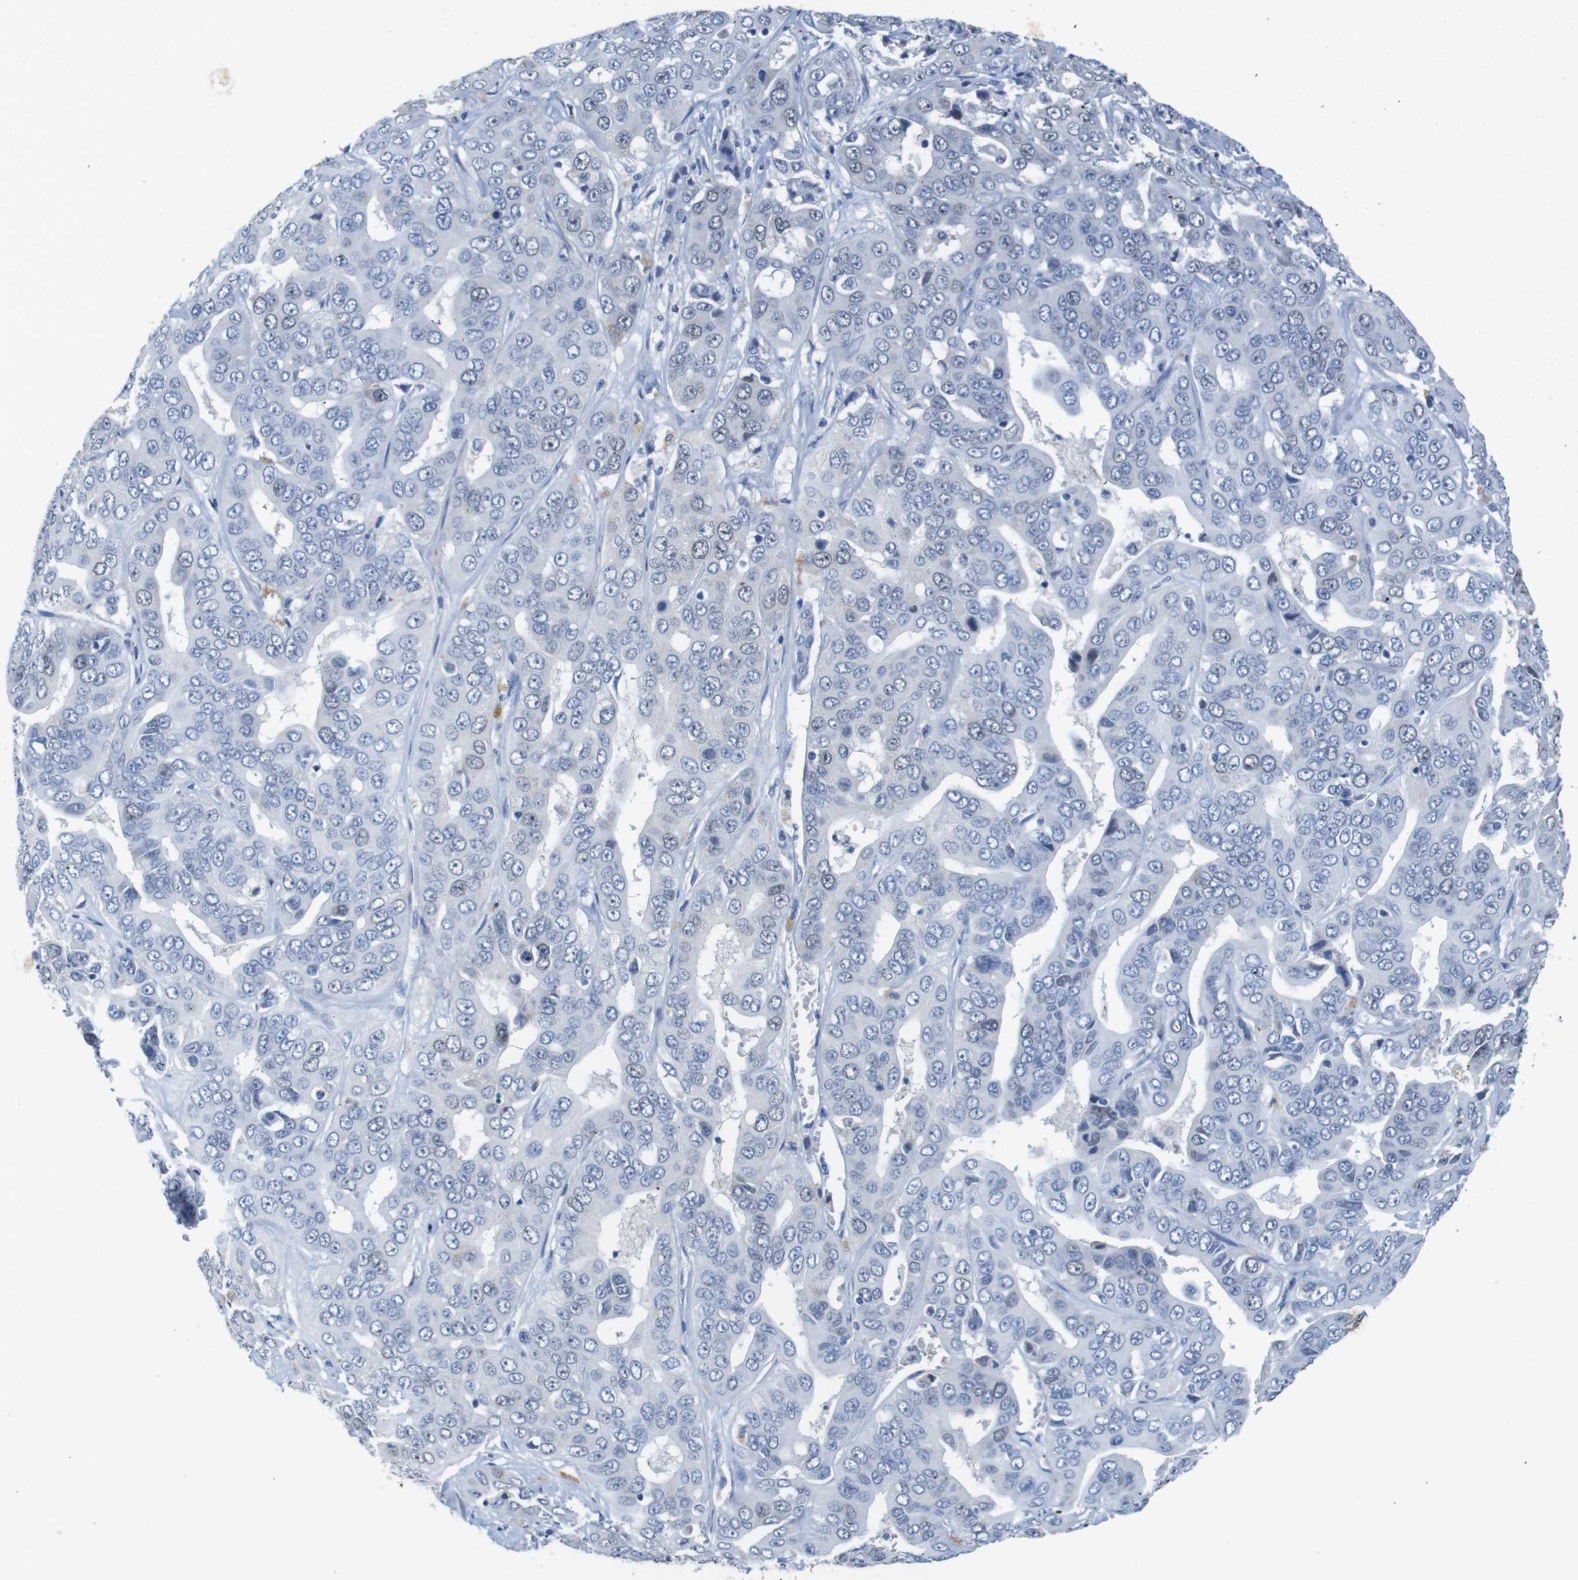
{"staining": {"intensity": "negative", "quantity": "none", "location": "none"}, "tissue": "liver cancer", "cell_type": "Tumor cells", "image_type": "cancer", "snomed": [{"axis": "morphology", "description": "Cholangiocarcinoma"}, {"axis": "topography", "description": "Liver"}], "caption": "An image of human liver cholangiocarcinoma is negative for staining in tumor cells.", "gene": "CDK2", "patient": {"sex": "female", "age": 52}}